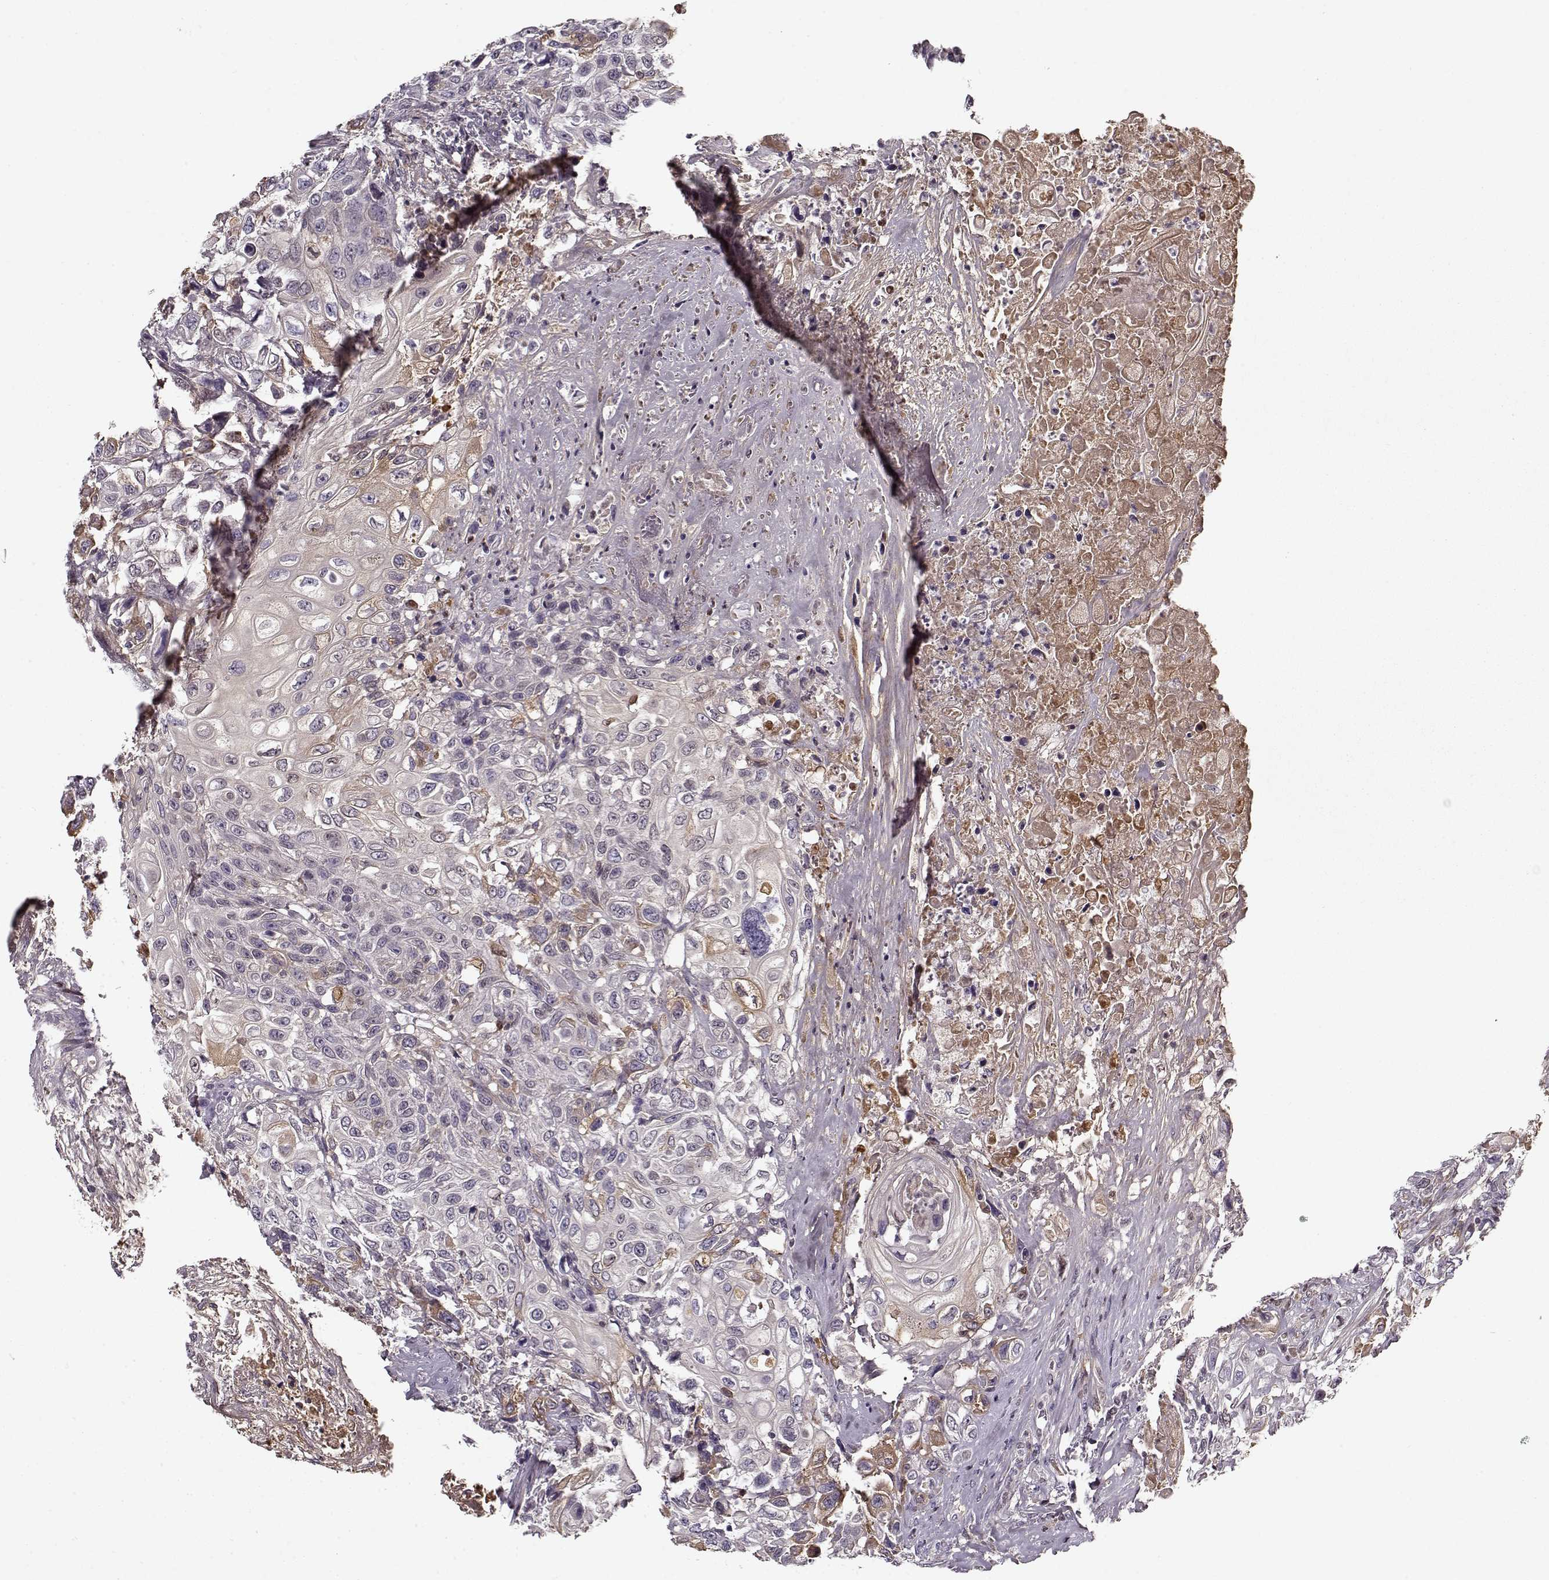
{"staining": {"intensity": "weak", "quantity": "<25%", "location": "cytoplasmic/membranous"}, "tissue": "urothelial cancer", "cell_type": "Tumor cells", "image_type": "cancer", "snomed": [{"axis": "morphology", "description": "Urothelial carcinoma, High grade"}, {"axis": "topography", "description": "Urinary bladder"}], "caption": "The photomicrograph shows no staining of tumor cells in urothelial cancer. Nuclei are stained in blue.", "gene": "LUM", "patient": {"sex": "female", "age": 56}}